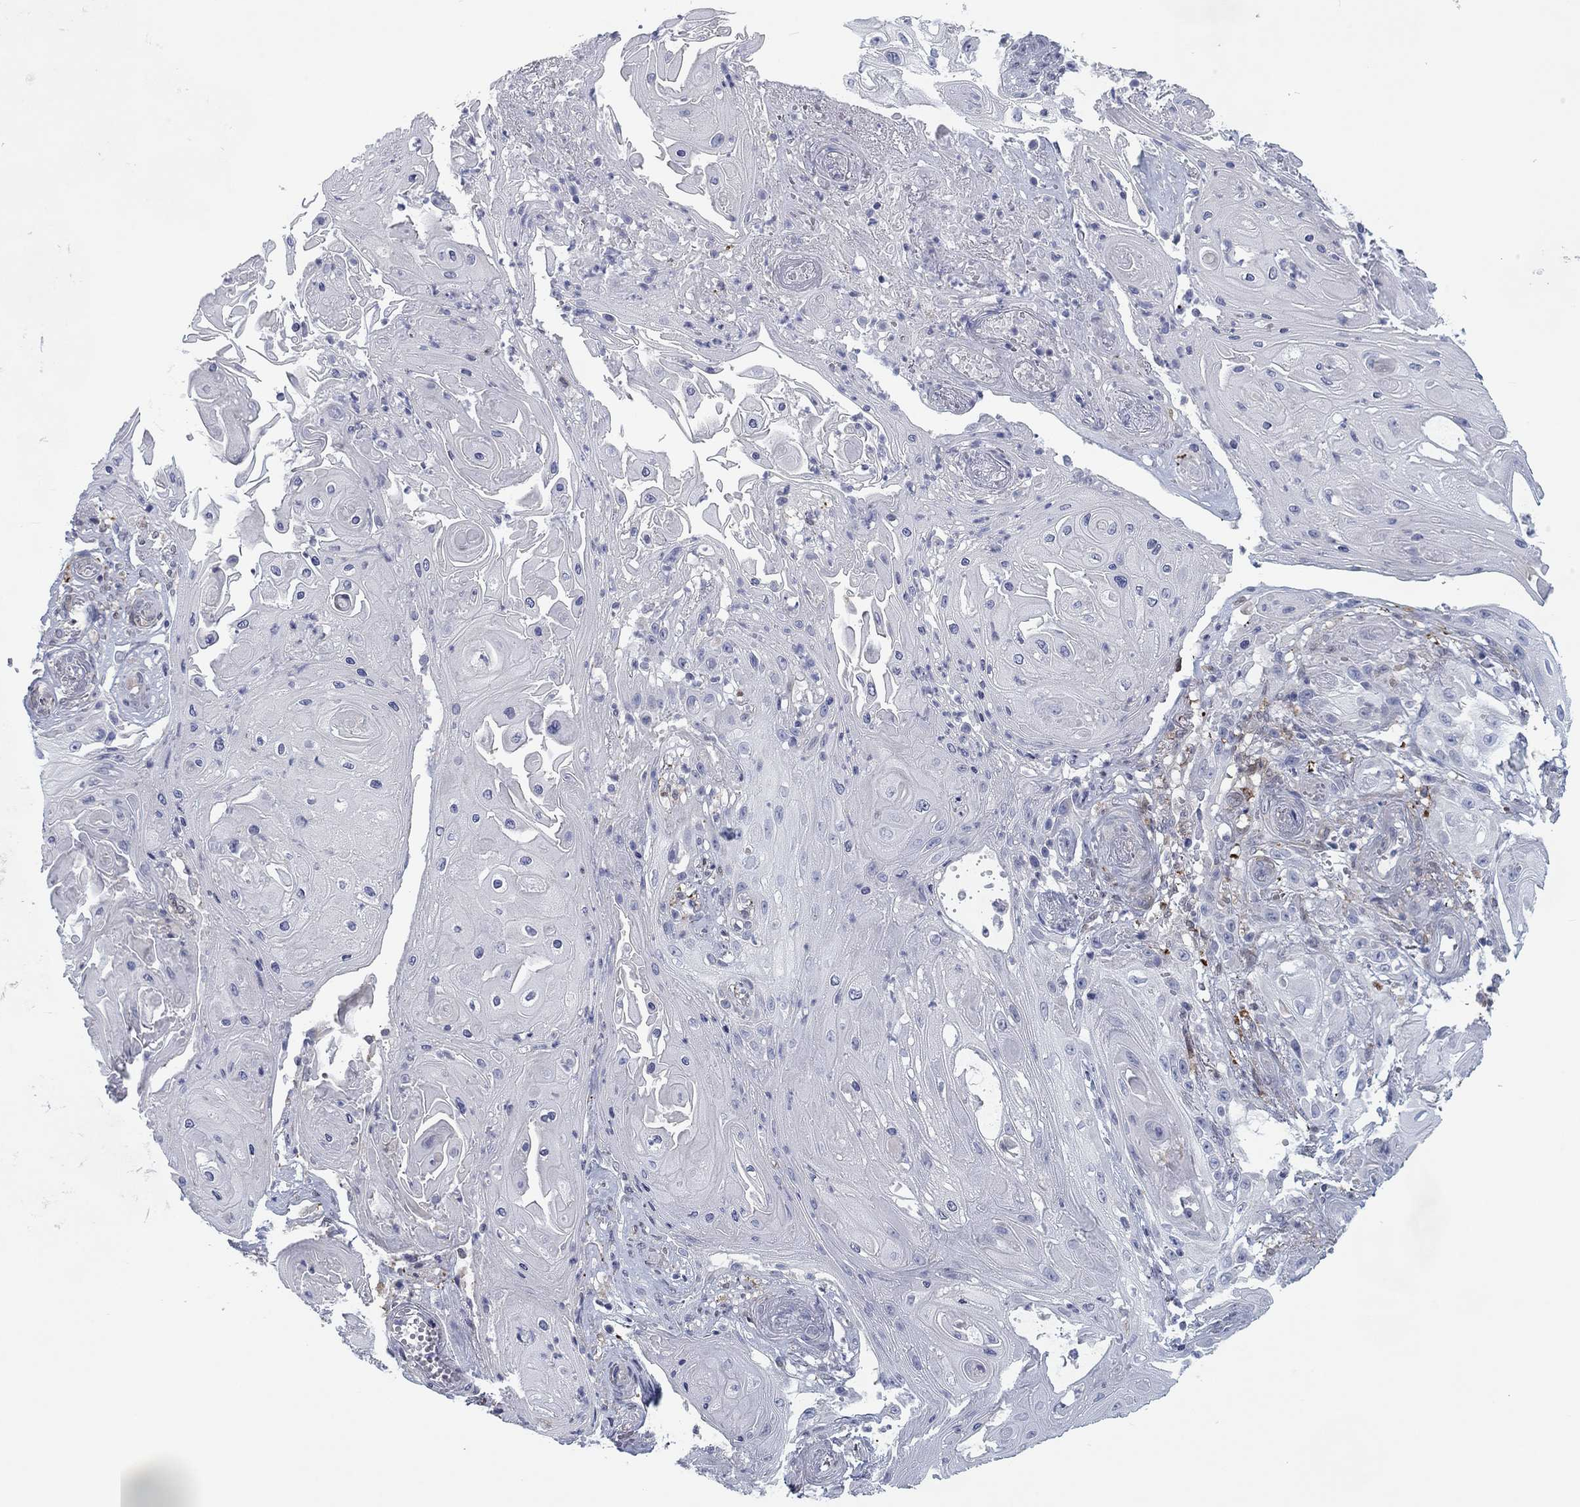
{"staining": {"intensity": "negative", "quantity": "none", "location": "none"}, "tissue": "skin cancer", "cell_type": "Tumor cells", "image_type": "cancer", "snomed": [{"axis": "morphology", "description": "Squamous cell carcinoma, NOS"}, {"axis": "topography", "description": "Skin"}], "caption": "Immunohistochemical staining of human squamous cell carcinoma (skin) demonstrates no significant positivity in tumor cells.", "gene": "CALB1", "patient": {"sex": "male", "age": 62}}